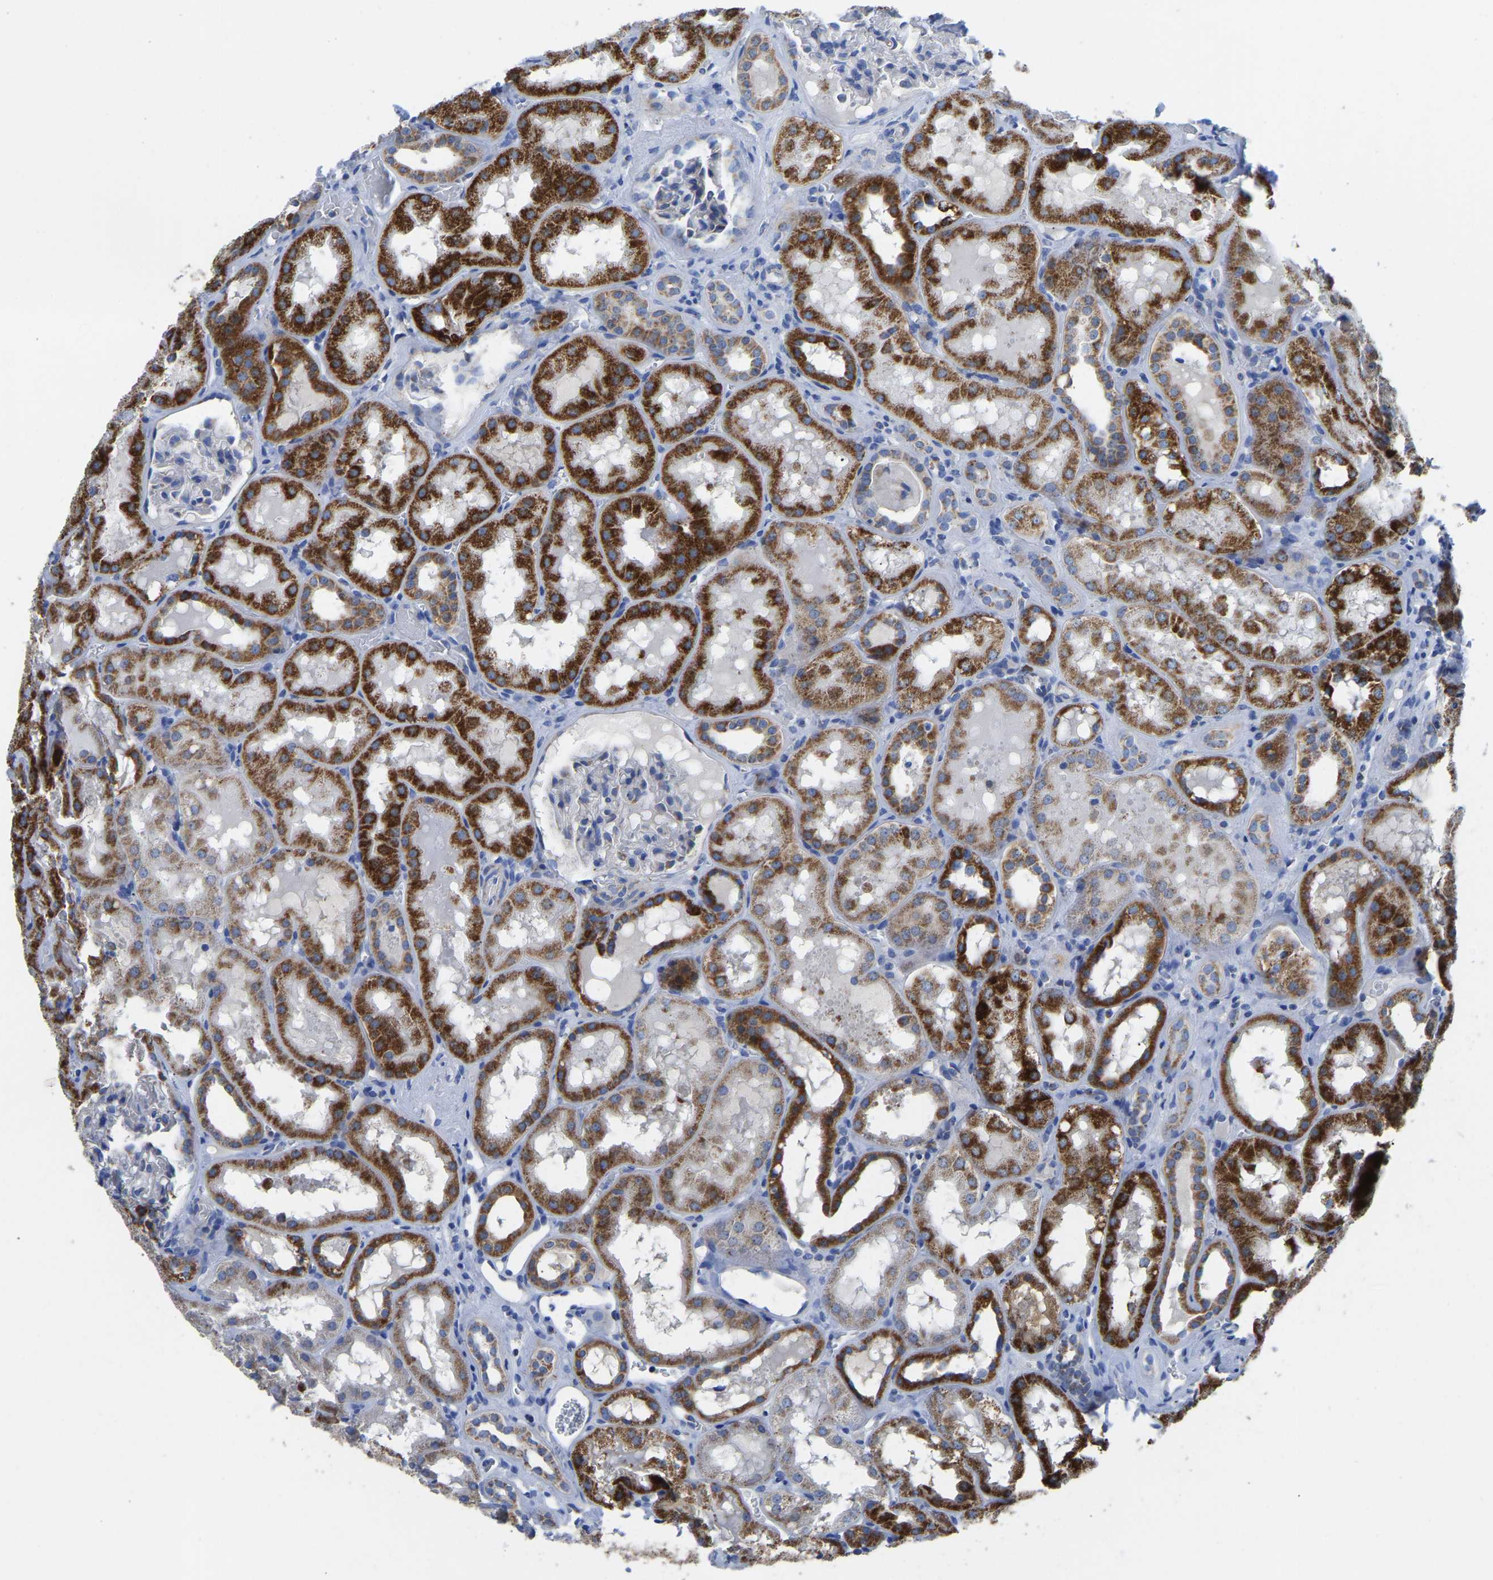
{"staining": {"intensity": "negative", "quantity": "none", "location": "none"}, "tissue": "kidney", "cell_type": "Cells in glomeruli", "image_type": "normal", "snomed": [{"axis": "morphology", "description": "Normal tissue, NOS"}, {"axis": "topography", "description": "Kidney"}, {"axis": "topography", "description": "Urinary bladder"}], "caption": "DAB (3,3'-diaminobenzidine) immunohistochemical staining of benign human kidney demonstrates no significant staining in cells in glomeruli. Nuclei are stained in blue.", "gene": "ETFA", "patient": {"sex": "male", "age": 16}}